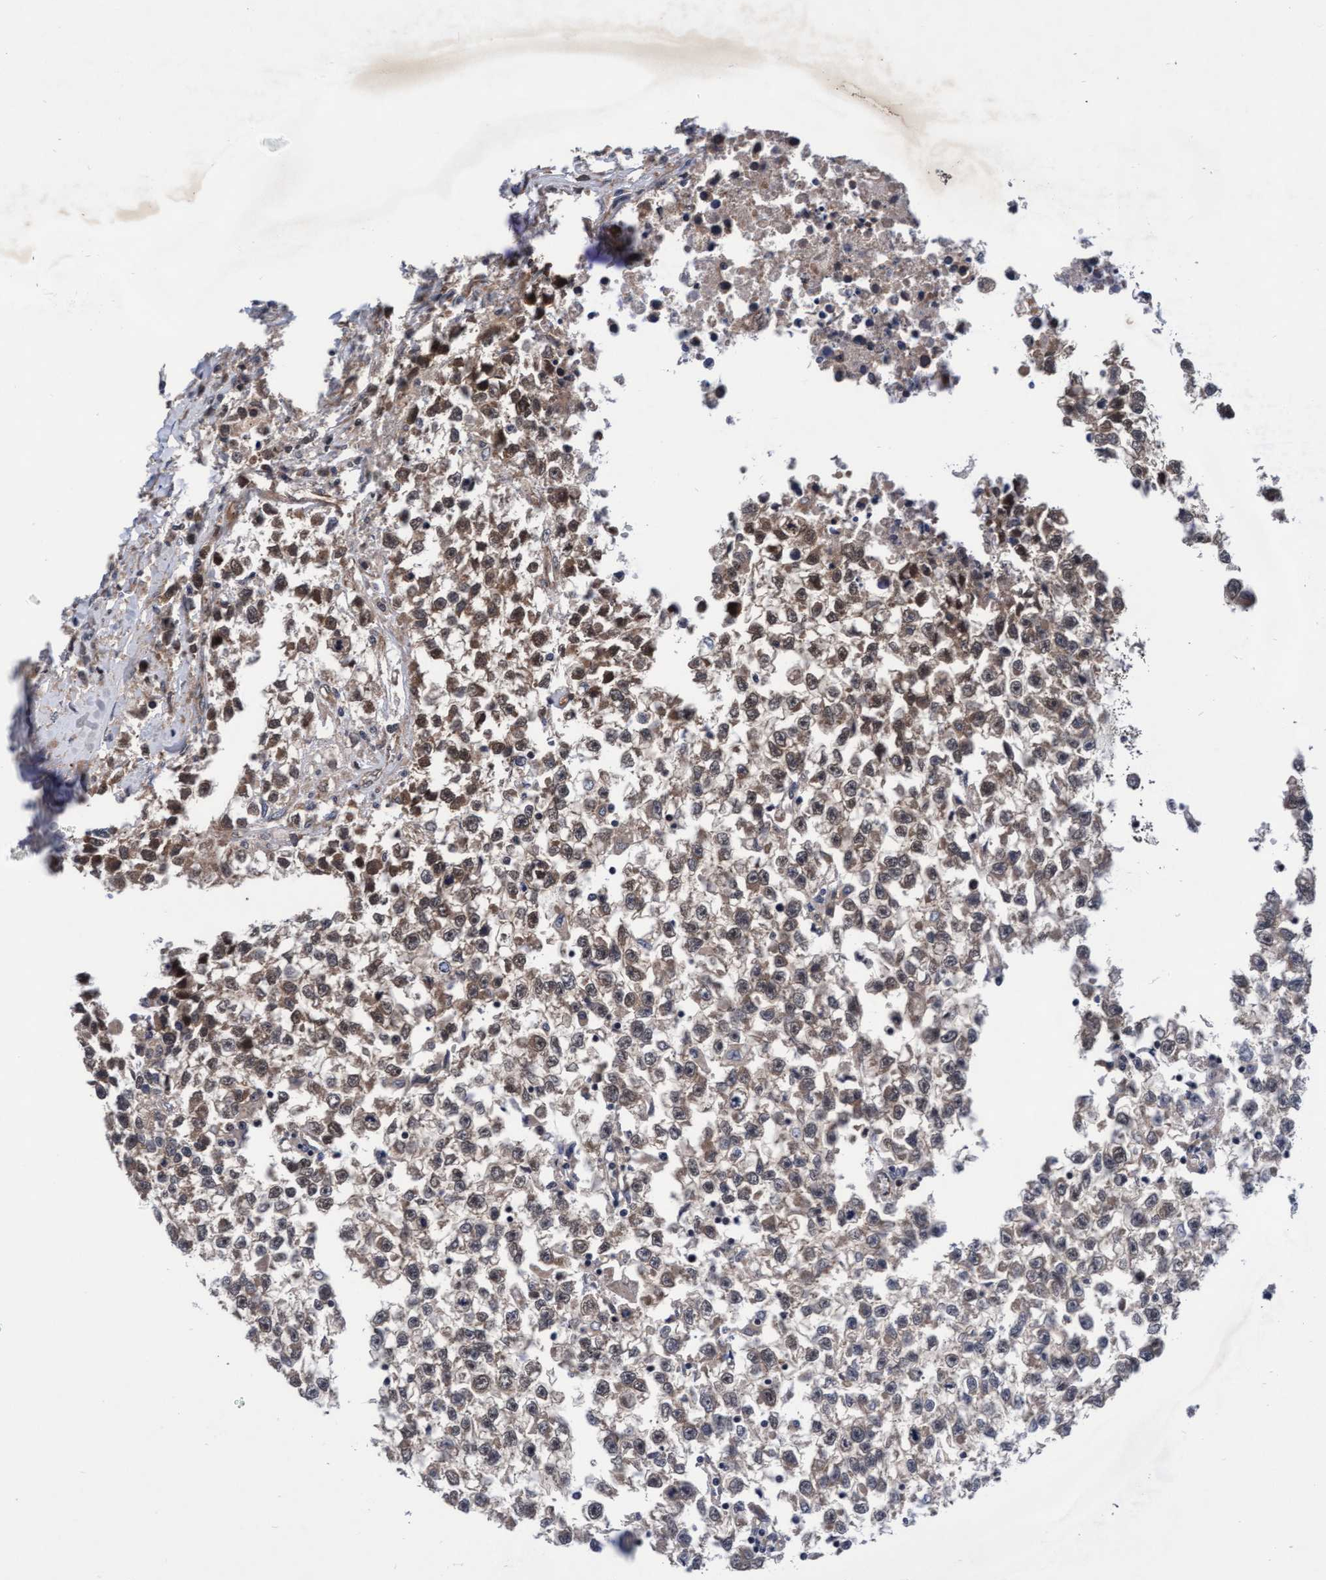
{"staining": {"intensity": "weak", "quantity": ">75%", "location": "cytoplasmic/membranous,nuclear"}, "tissue": "testis cancer", "cell_type": "Tumor cells", "image_type": "cancer", "snomed": [{"axis": "morphology", "description": "Seminoma, NOS"}, {"axis": "morphology", "description": "Carcinoma, Embryonal, NOS"}, {"axis": "topography", "description": "Testis"}], "caption": "Protein expression analysis of human testis cancer (seminoma) reveals weak cytoplasmic/membranous and nuclear positivity in approximately >75% of tumor cells.", "gene": "EFCAB13", "patient": {"sex": "male", "age": 51}}